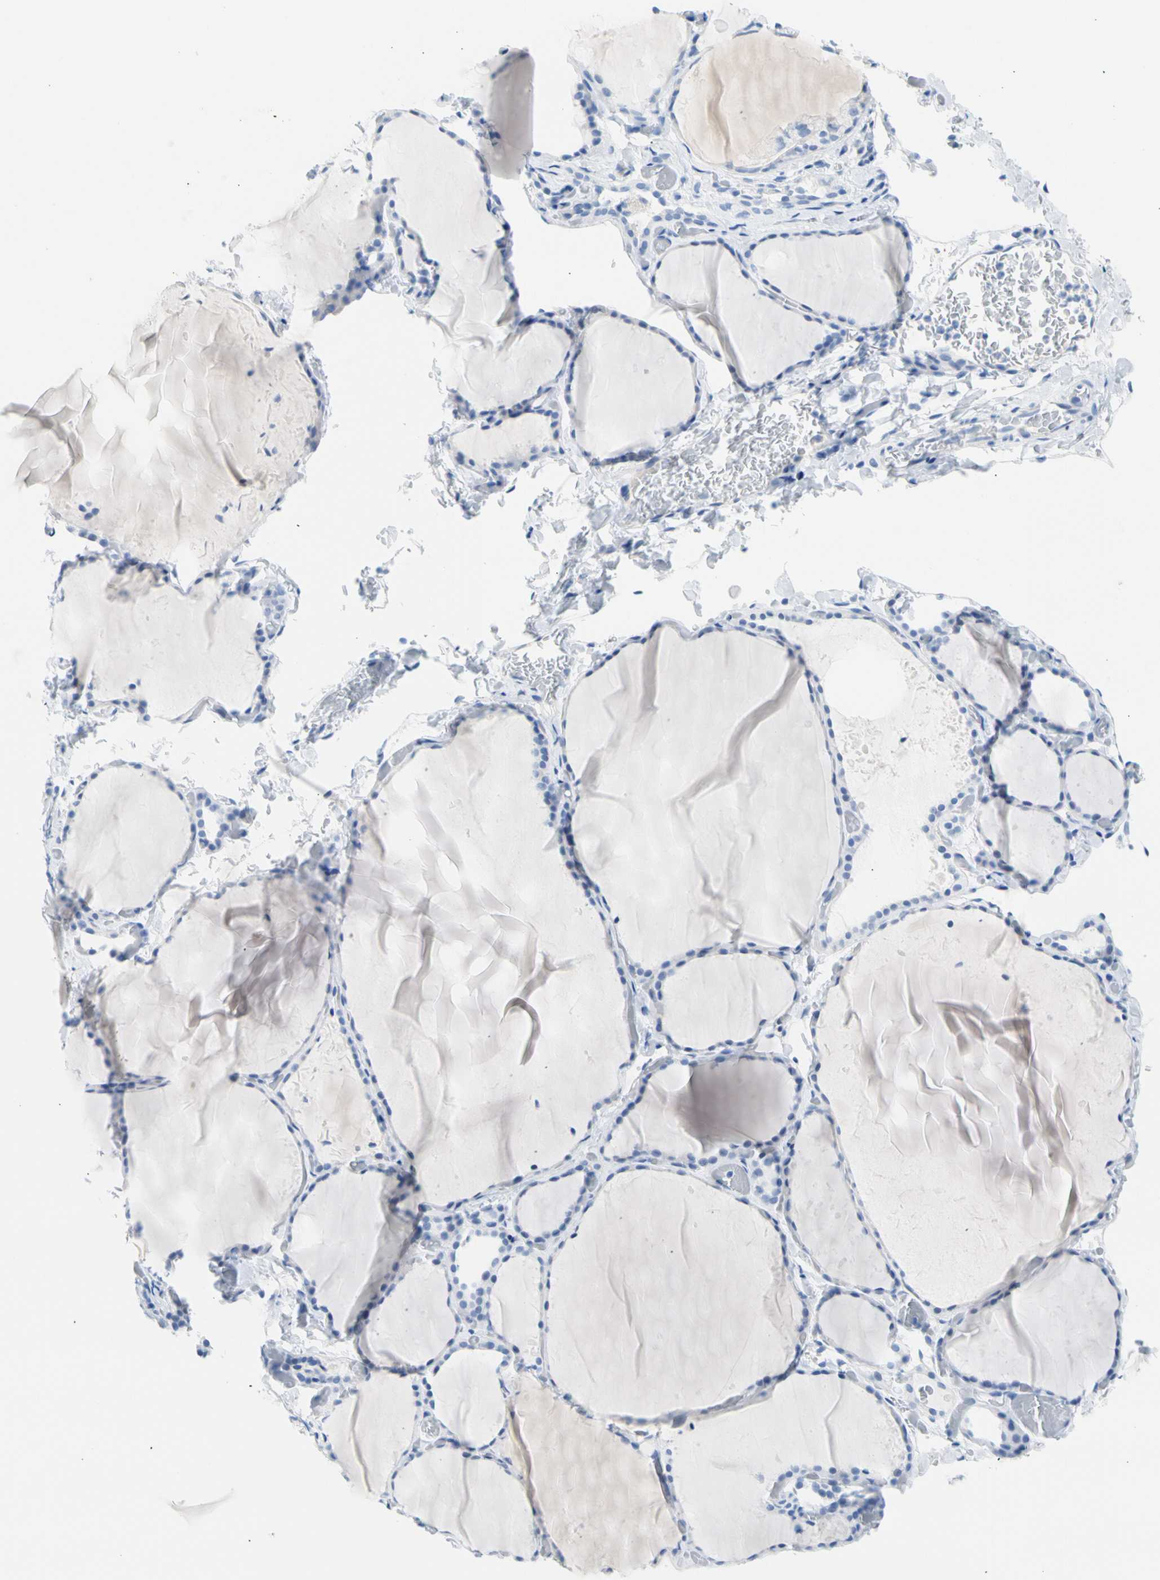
{"staining": {"intensity": "negative", "quantity": "none", "location": "none"}, "tissue": "thyroid gland", "cell_type": "Glandular cells", "image_type": "normal", "snomed": [{"axis": "morphology", "description": "Normal tissue, NOS"}, {"axis": "topography", "description": "Thyroid gland"}], "caption": "Immunohistochemistry photomicrograph of benign human thyroid gland stained for a protein (brown), which demonstrates no expression in glandular cells.", "gene": "CEL", "patient": {"sex": "female", "age": 22}}